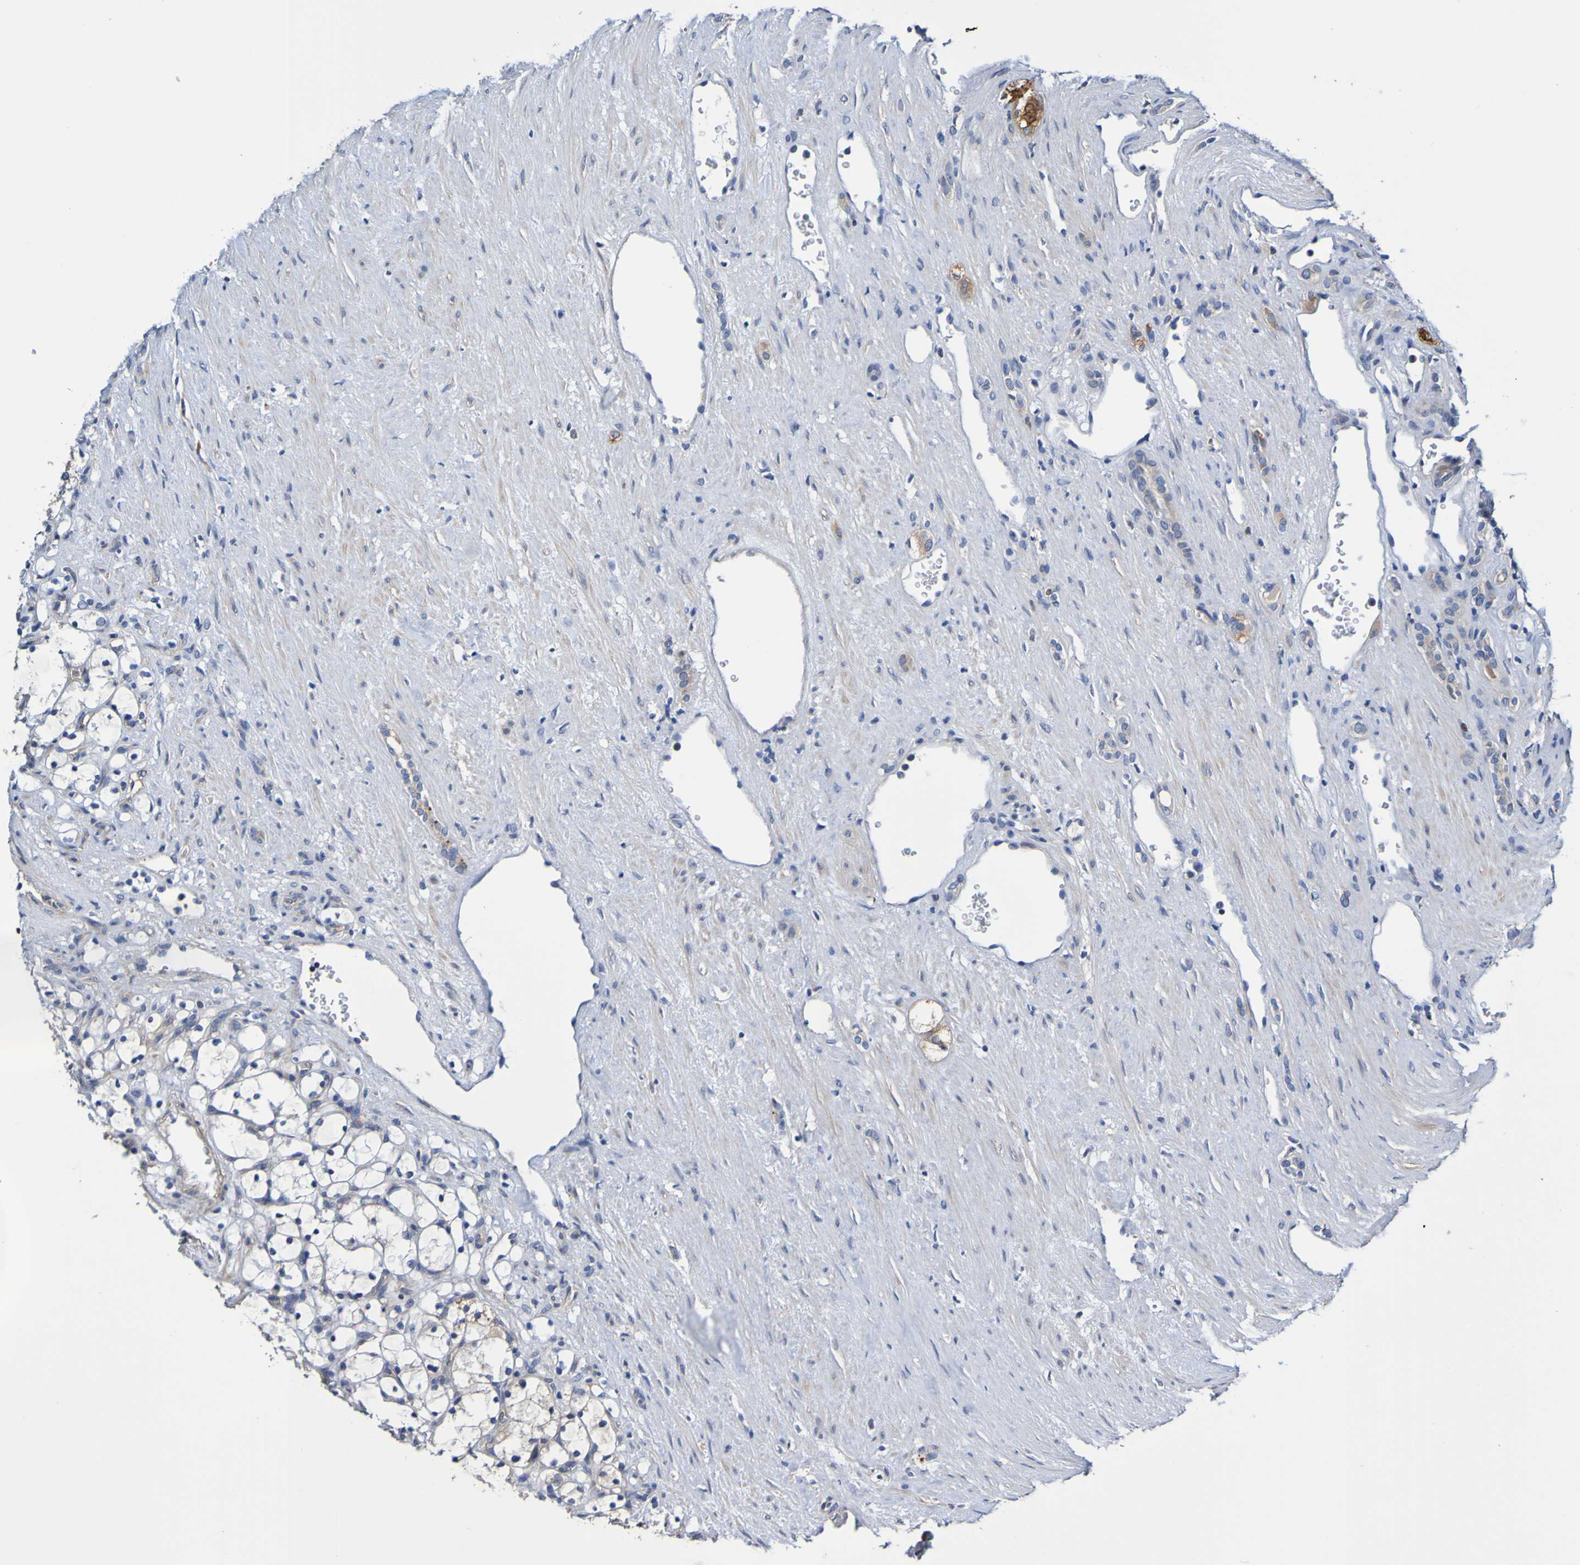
{"staining": {"intensity": "moderate", "quantity": ">75%", "location": "cytoplasmic/membranous"}, "tissue": "renal cancer", "cell_type": "Tumor cells", "image_type": "cancer", "snomed": [{"axis": "morphology", "description": "Adenocarcinoma, NOS"}, {"axis": "topography", "description": "Kidney"}], "caption": "Approximately >75% of tumor cells in human renal cancer (adenocarcinoma) reveal moderate cytoplasmic/membranous protein positivity as visualized by brown immunohistochemical staining.", "gene": "METAP2", "patient": {"sex": "female", "age": 69}}